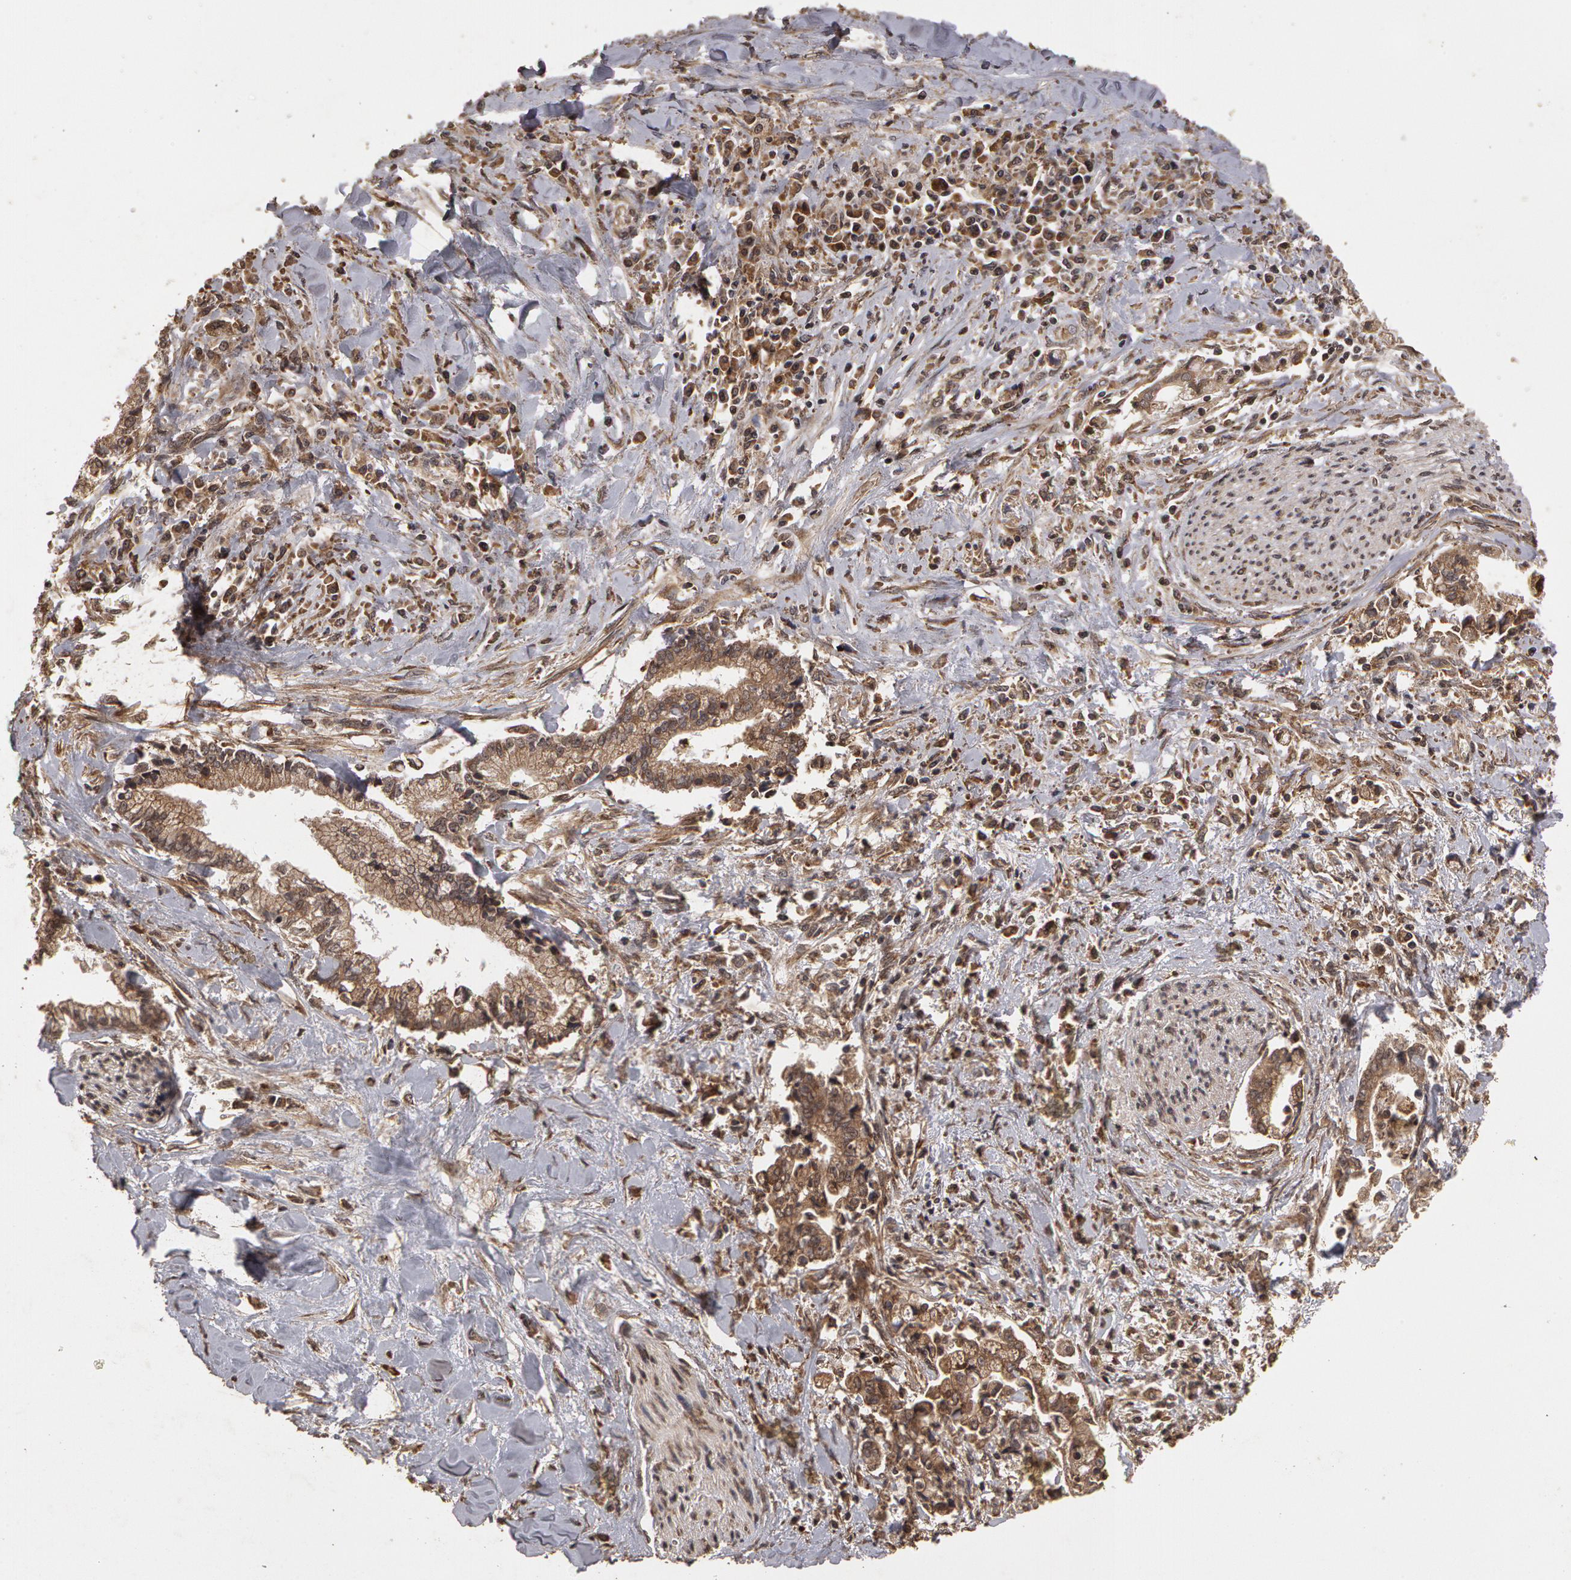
{"staining": {"intensity": "weak", "quantity": "25%-75%", "location": "cytoplasmic/membranous"}, "tissue": "liver cancer", "cell_type": "Tumor cells", "image_type": "cancer", "snomed": [{"axis": "morphology", "description": "Cholangiocarcinoma"}, {"axis": "topography", "description": "Liver"}], "caption": "This photomicrograph displays liver cancer (cholangiocarcinoma) stained with immunohistochemistry to label a protein in brown. The cytoplasmic/membranous of tumor cells show weak positivity for the protein. Nuclei are counter-stained blue.", "gene": "CALR", "patient": {"sex": "male", "age": 57}}